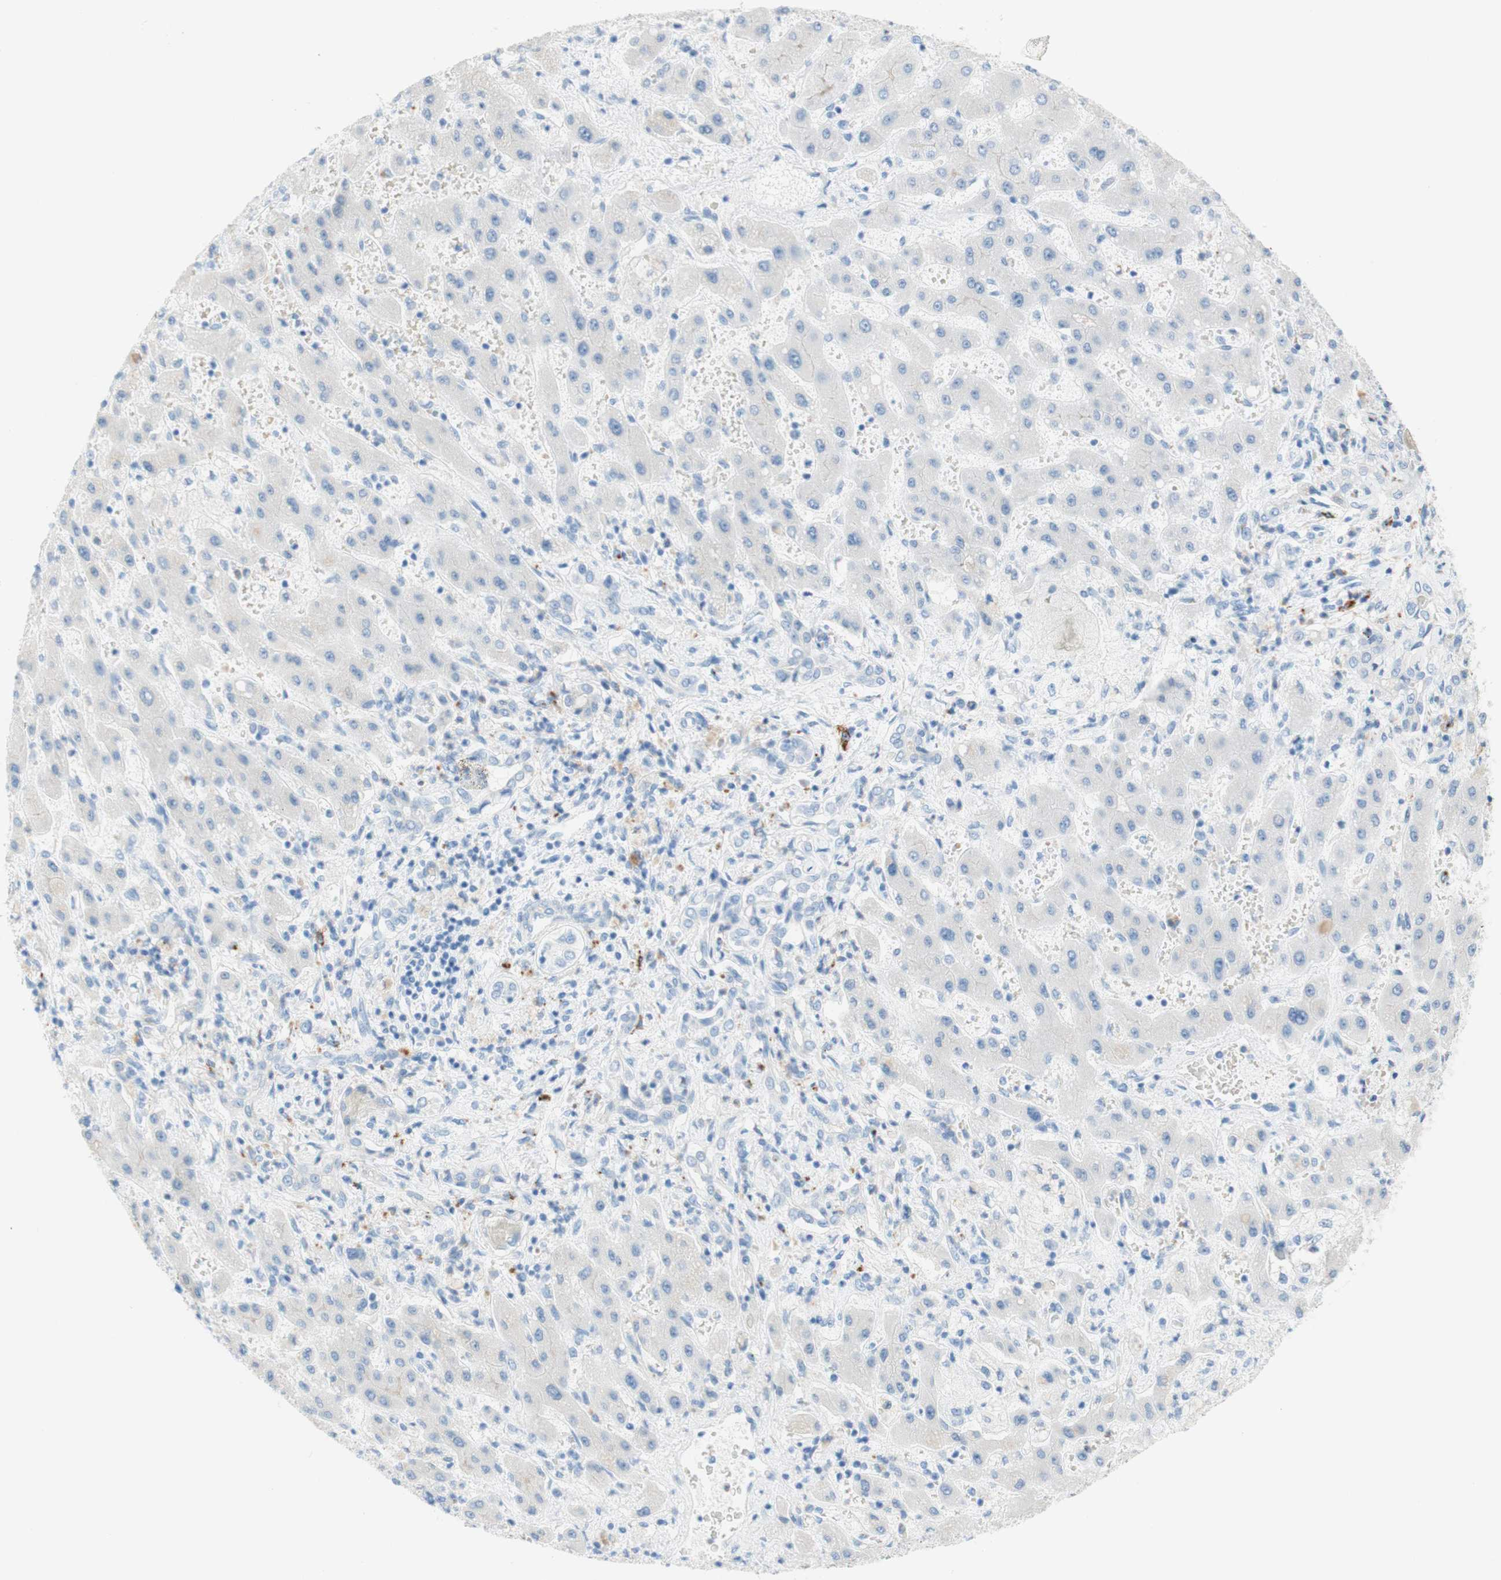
{"staining": {"intensity": "negative", "quantity": "none", "location": "none"}, "tissue": "liver cancer", "cell_type": "Tumor cells", "image_type": "cancer", "snomed": [{"axis": "morphology", "description": "Cholangiocarcinoma"}, {"axis": "topography", "description": "Liver"}], "caption": "IHC image of human liver cholangiocarcinoma stained for a protein (brown), which demonstrates no positivity in tumor cells.", "gene": "CEACAM1", "patient": {"sex": "male", "age": 50}}